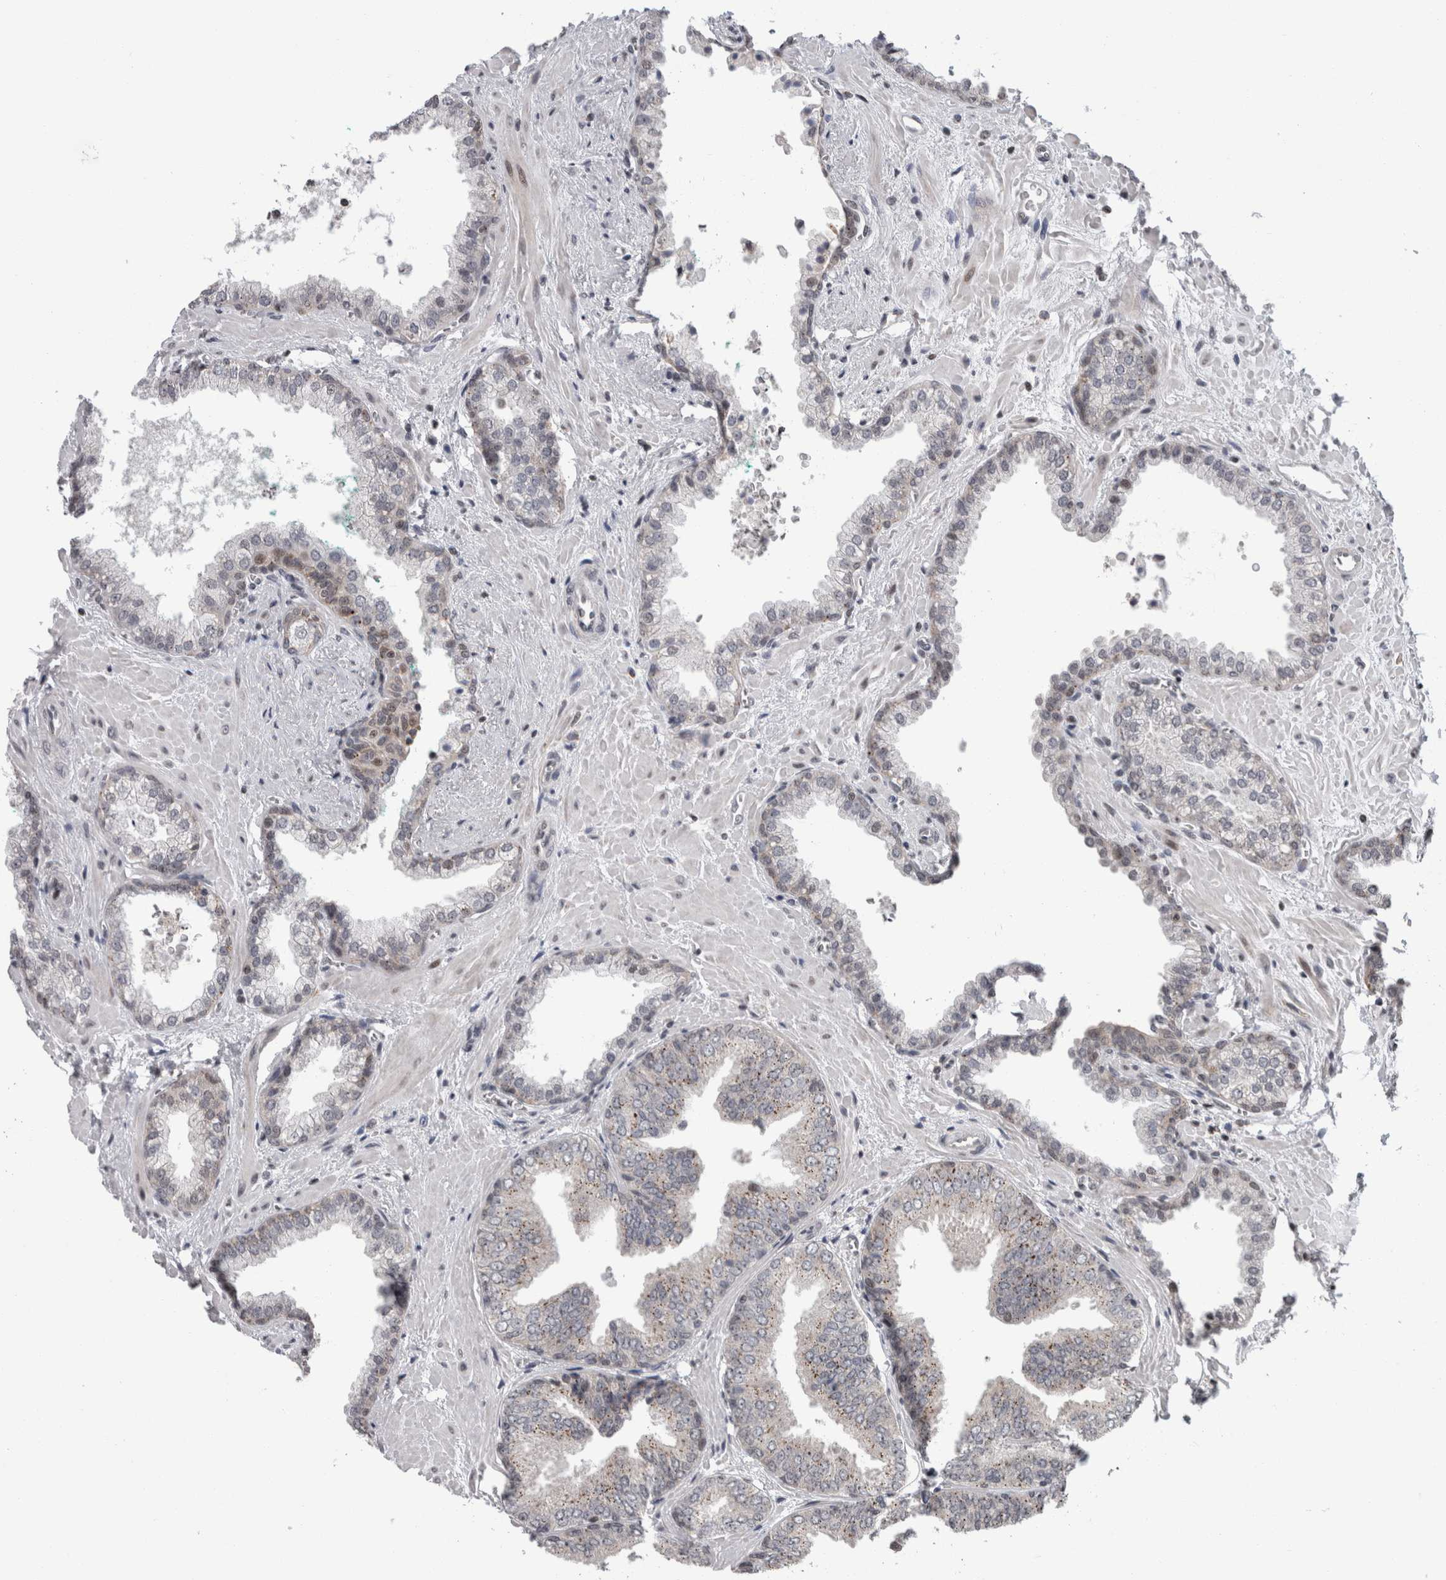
{"staining": {"intensity": "weak", "quantity": "<25%", "location": "cytoplasmic/membranous"}, "tissue": "prostate cancer", "cell_type": "Tumor cells", "image_type": "cancer", "snomed": [{"axis": "morphology", "description": "Adenocarcinoma, Low grade"}, {"axis": "topography", "description": "Prostate"}], "caption": "This is a photomicrograph of immunohistochemistry staining of prostate cancer (adenocarcinoma (low-grade)), which shows no positivity in tumor cells. (Brightfield microscopy of DAB (3,3'-diaminobenzidine) immunohistochemistry (IHC) at high magnification).", "gene": "ZBTB11", "patient": {"sex": "male", "age": 71}}